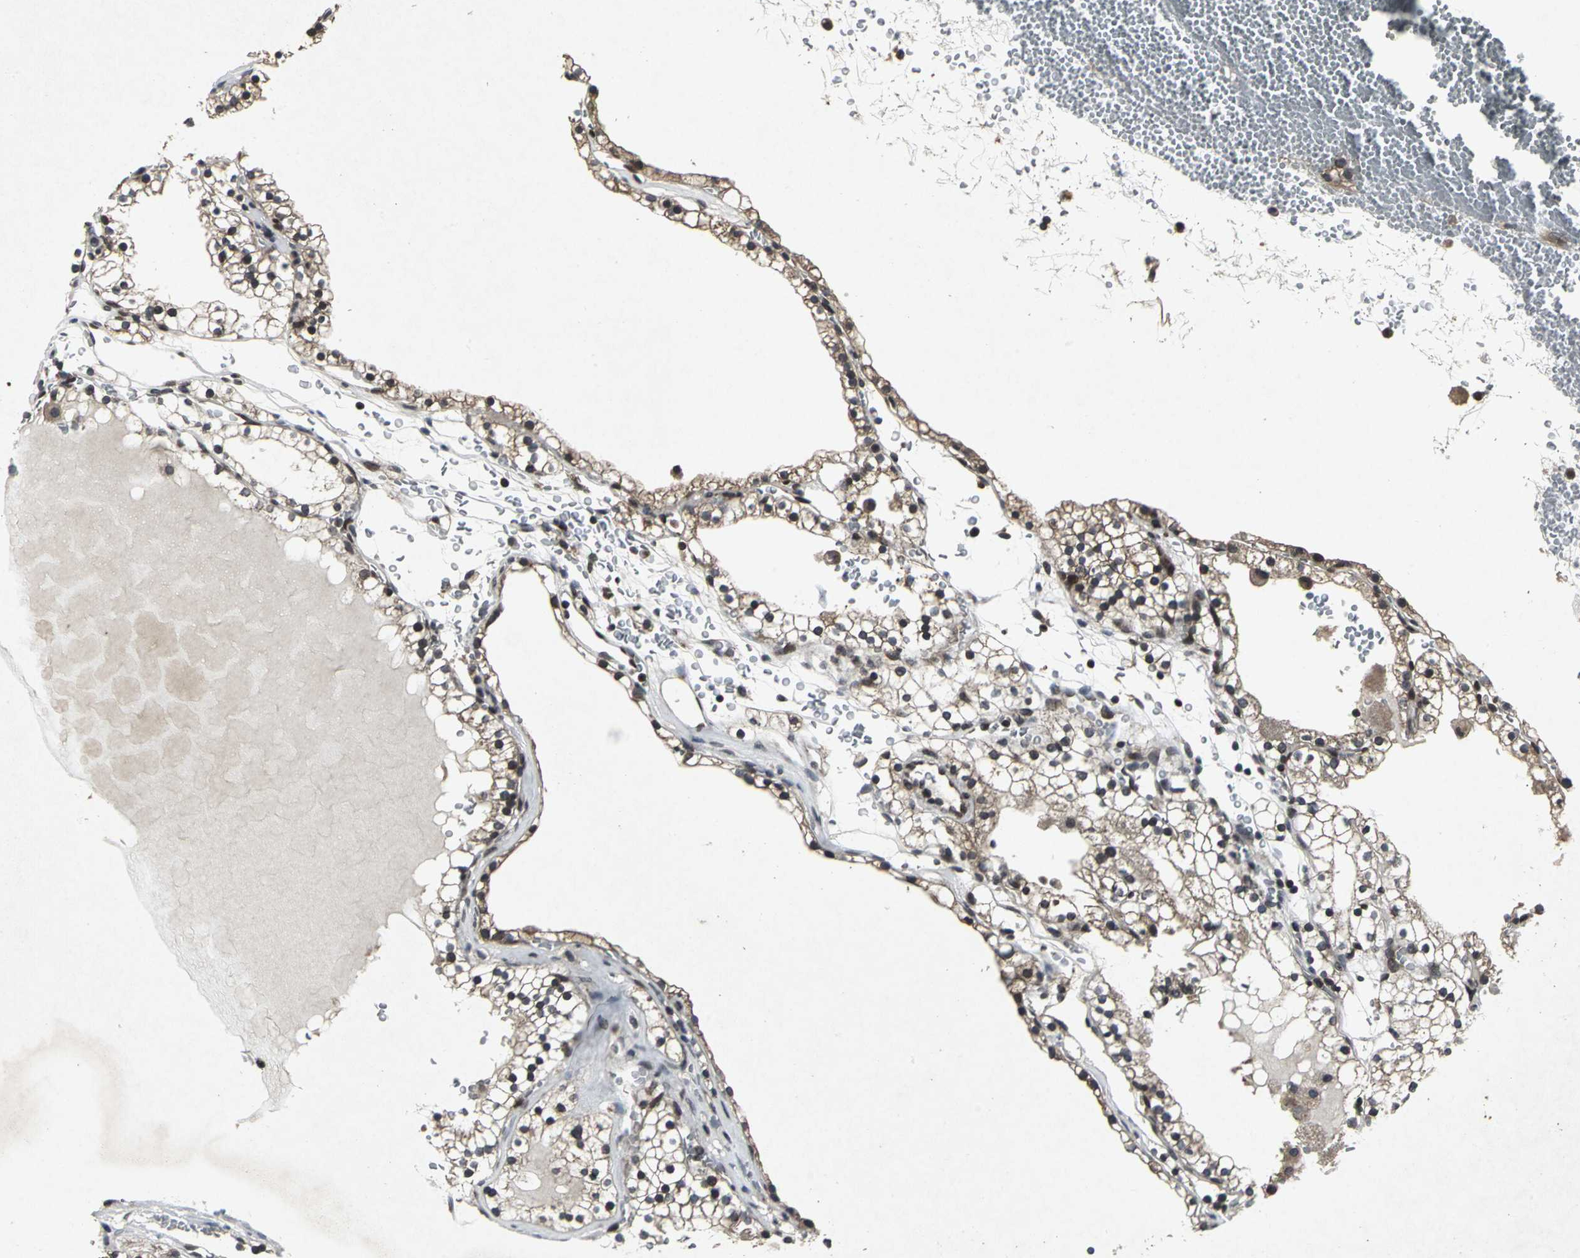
{"staining": {"intensity": "strong", "quantity": ">75%", "location": "nuclear"}, "tissue": "renal cancer", "cell_type": "Tumor cells", "image_type": "cancer", "snomed": [{"axis": "morphology", "description": "Adenocarcinoma, NOS"}, {"axis": "topography", "description": "Kidney"}], "caption": "Renal adenocarcinoma tissue reveals strong nuclear staining in about >75% of tumor cells, visualized by immunohistochemistry.", "gene": "SH2B3", "patient": {"sex": "female", "age": 41}}